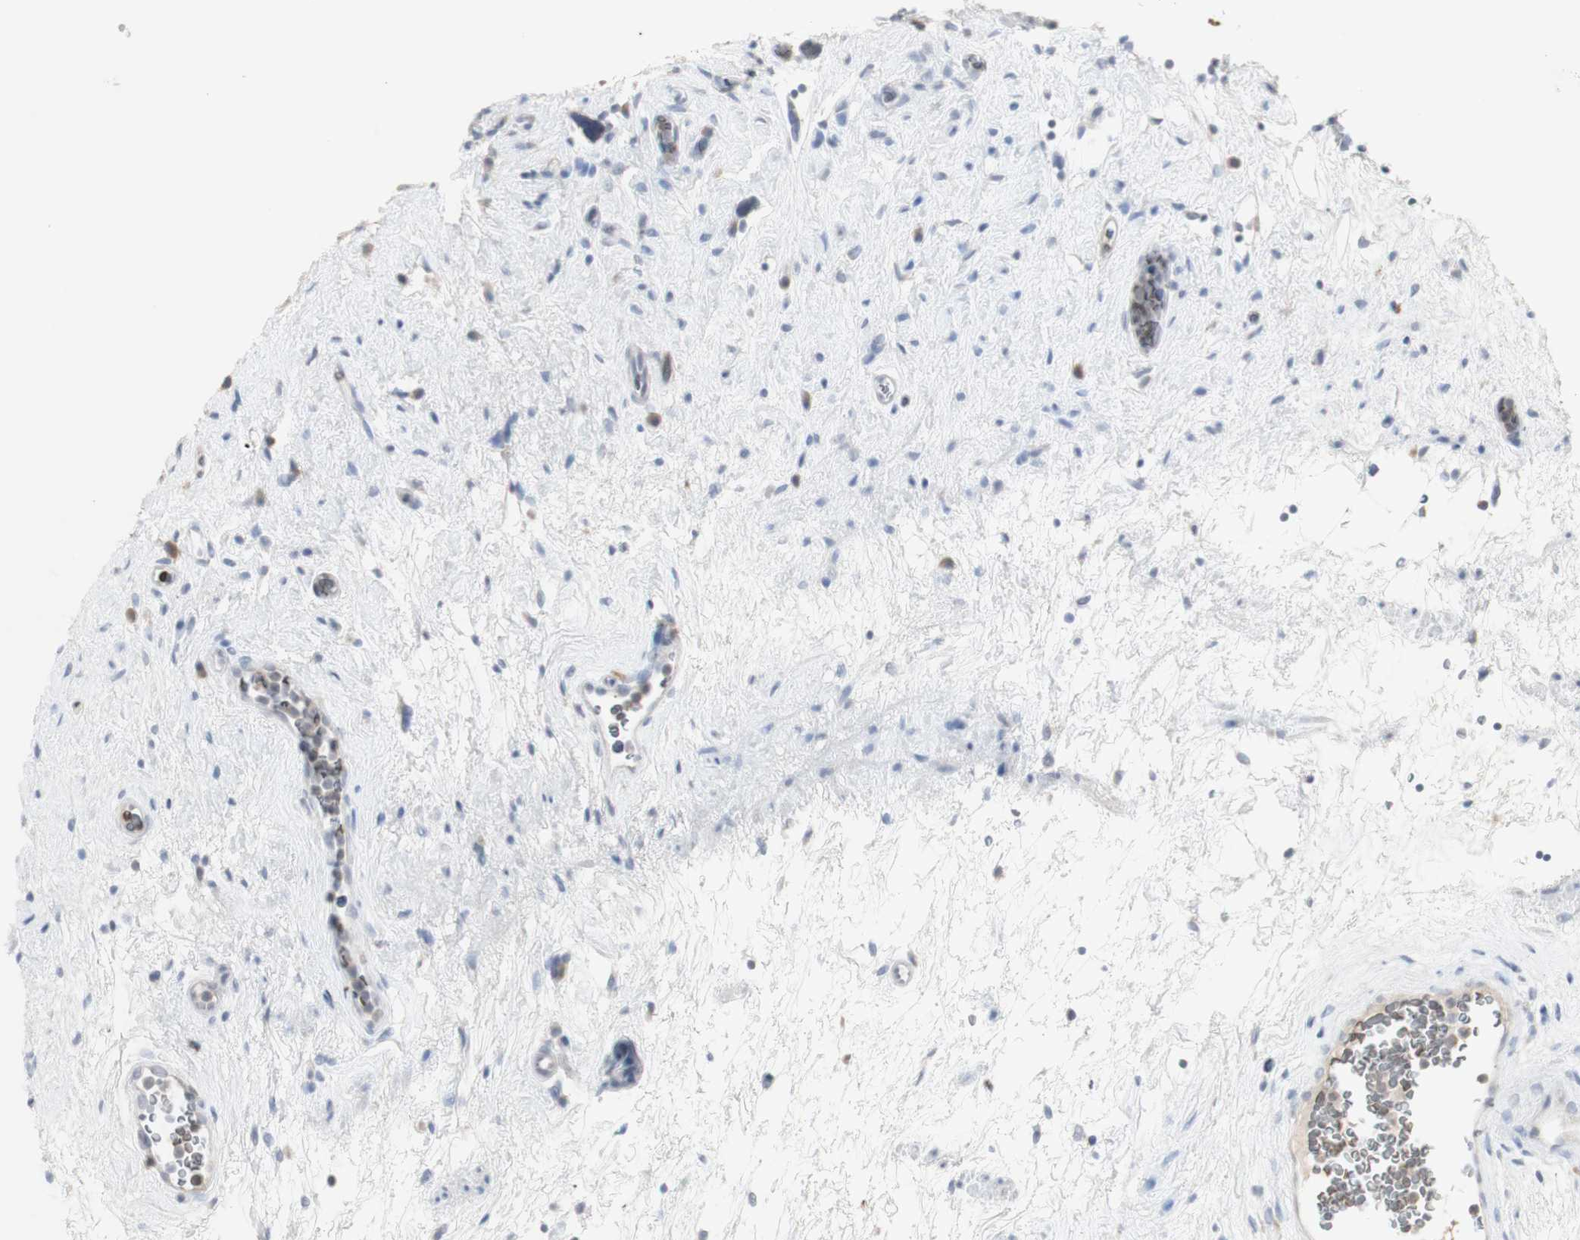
{"staining": {"intensity": "weak", "quantity": ">75%", "location": "cytoplasmic/membranous"}, "tissue": "urinary bladder", "cell_type": "Urothelial cells", "image_type": "normal", "snomed": [{"axis": "morphology", "description": "Normal tissue, NOS"}, {"axis": "morphology", "description": "Urothelial carcinoma, High grade"}, {"axis": "topography", "description": "Urinary bladder"}], "caption": "Weak cytoplasmic/membranous positivity is present in about >75% of urothelial cells in benign urinary bladder. (brown staining indicates protein expression, while blue staining denotes nuclei).", "gene": "INS", "patient": {"sex": "male", "age": 46}}